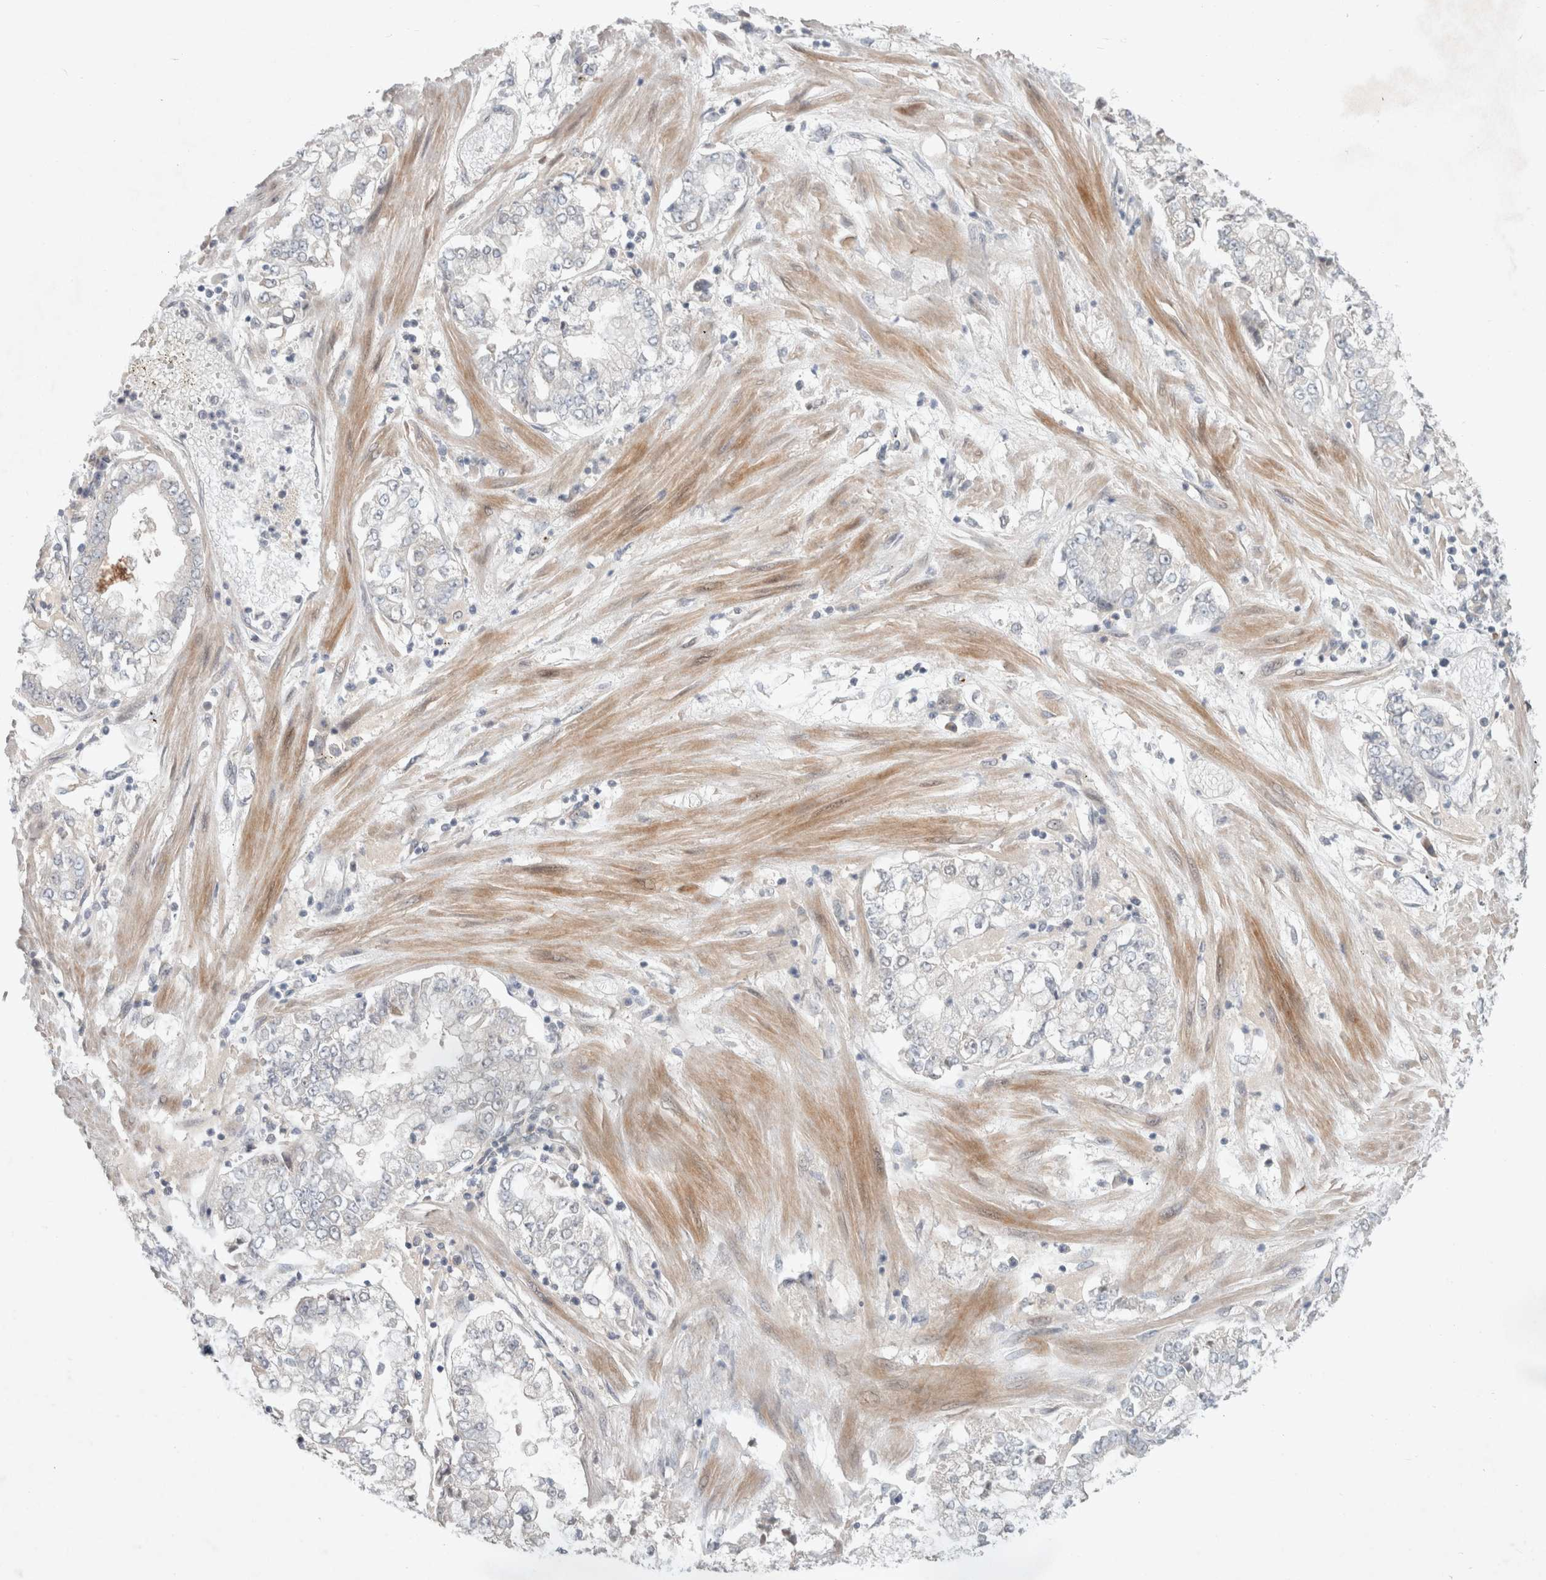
{"staining": {"intensity": "negative", "quantity": "none", "location": "none"}, "tissue": "stomach cancer", "cell_type": "Tumor cells", "image_type": "cancer", "snomed": [{"axis": "morphology", "description": "Adenocarcinoma, NOS"}, {"axis": "topography", "description": "Stomach"}], "caption": "The immunohistochemistry (IHC) image has no significant staining in tumor cells of stomach cancer tissue.", "gene": "RASAL2", "patient": {"sex": "male", "age": 76}}